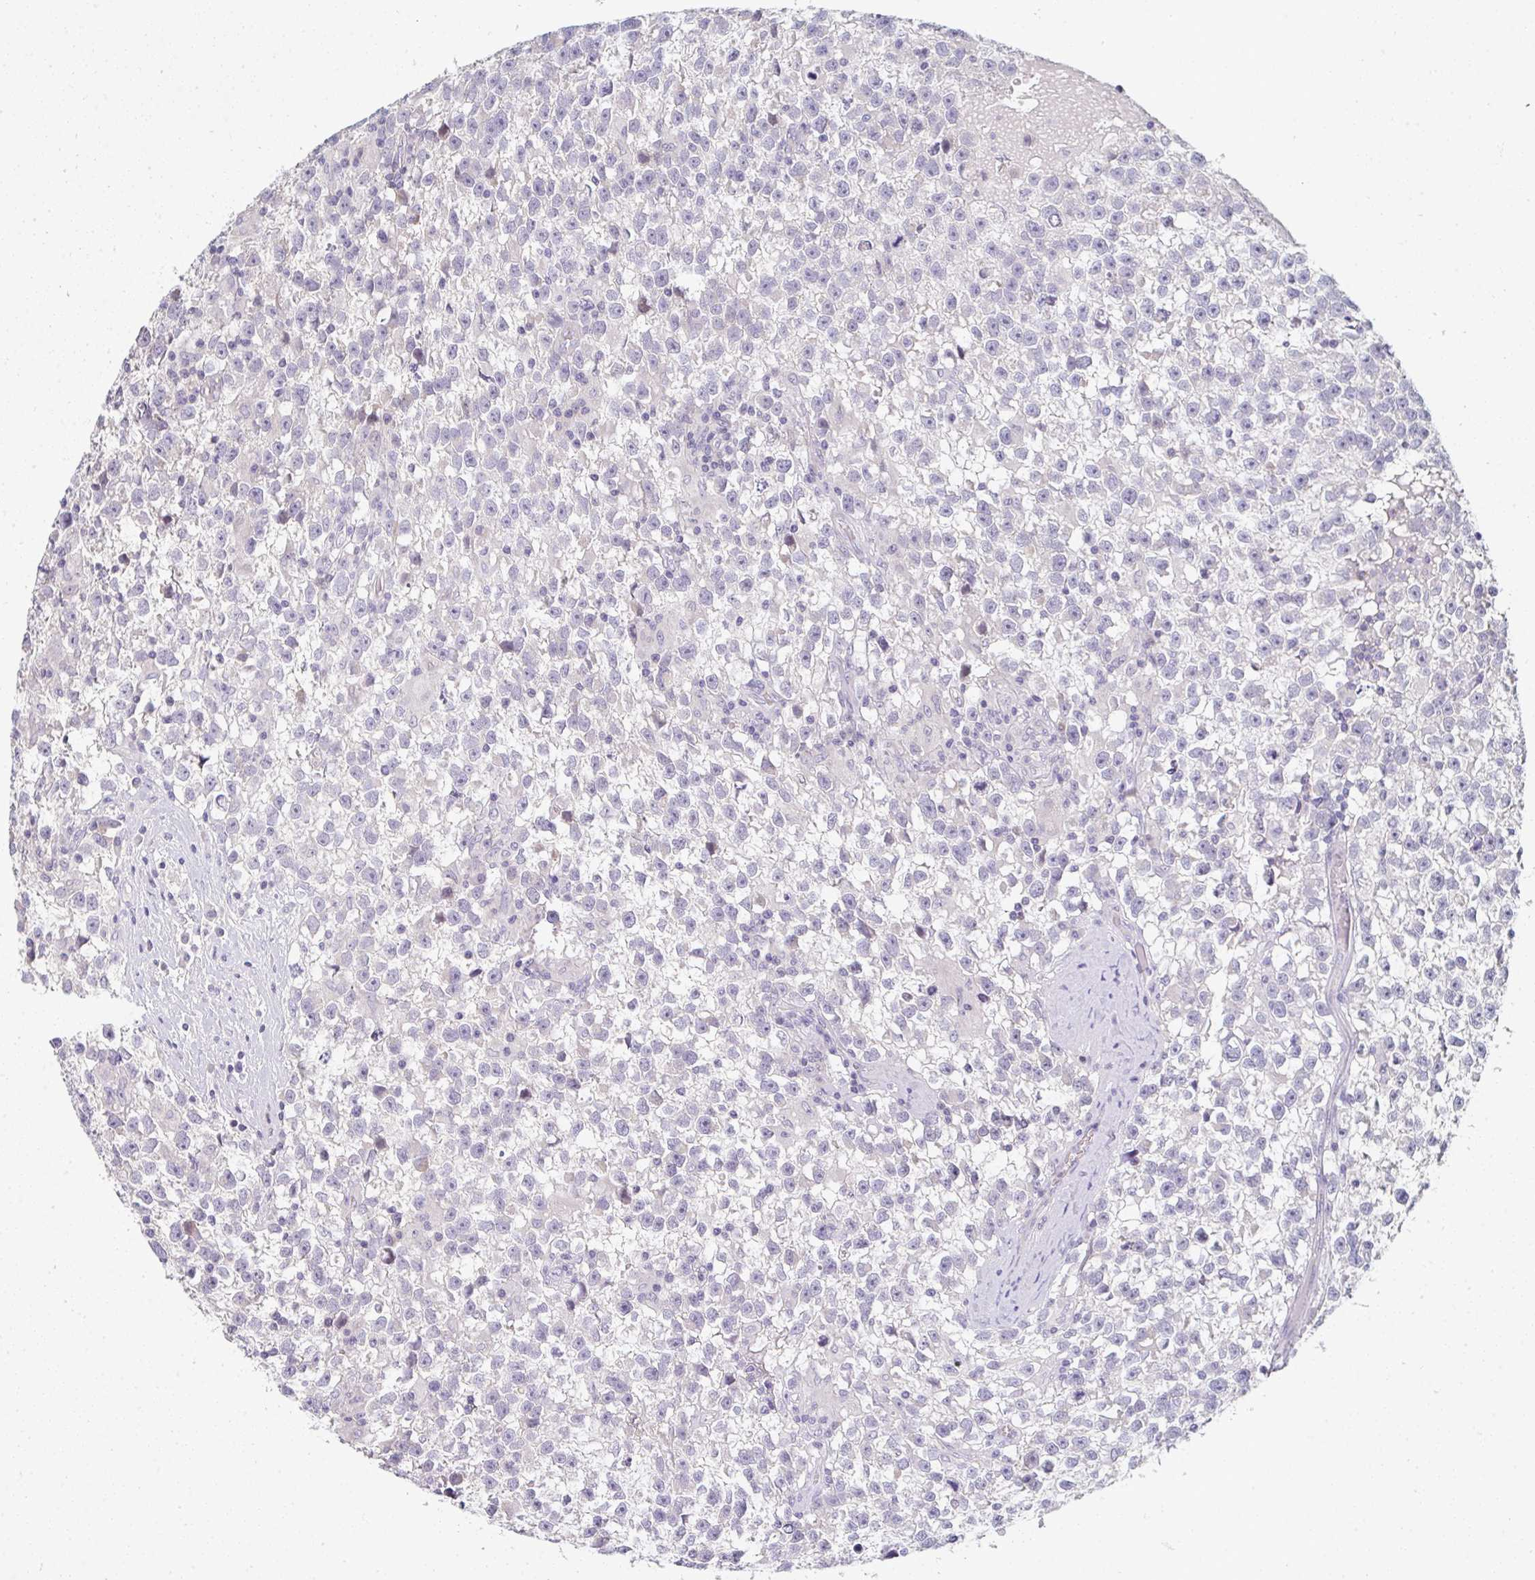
{"staining": {"intensity": "negative", "quantity": "none", "location": "none"}, "tissue": "testis cancer", "cell_type": "Tumor cells", "image_type": "cancer", "snomed": [{"axis": "morphology", "description": "Seminoma, NOS"}, {"axis": "topography", "description": "Testis"}], "caption": "This is an immunohistochemistry image of human testis cancer (seminoma). There is no positivity in tumor cells.", "gene": "SHB", "patient": {"sex": "male", "age": 31}}